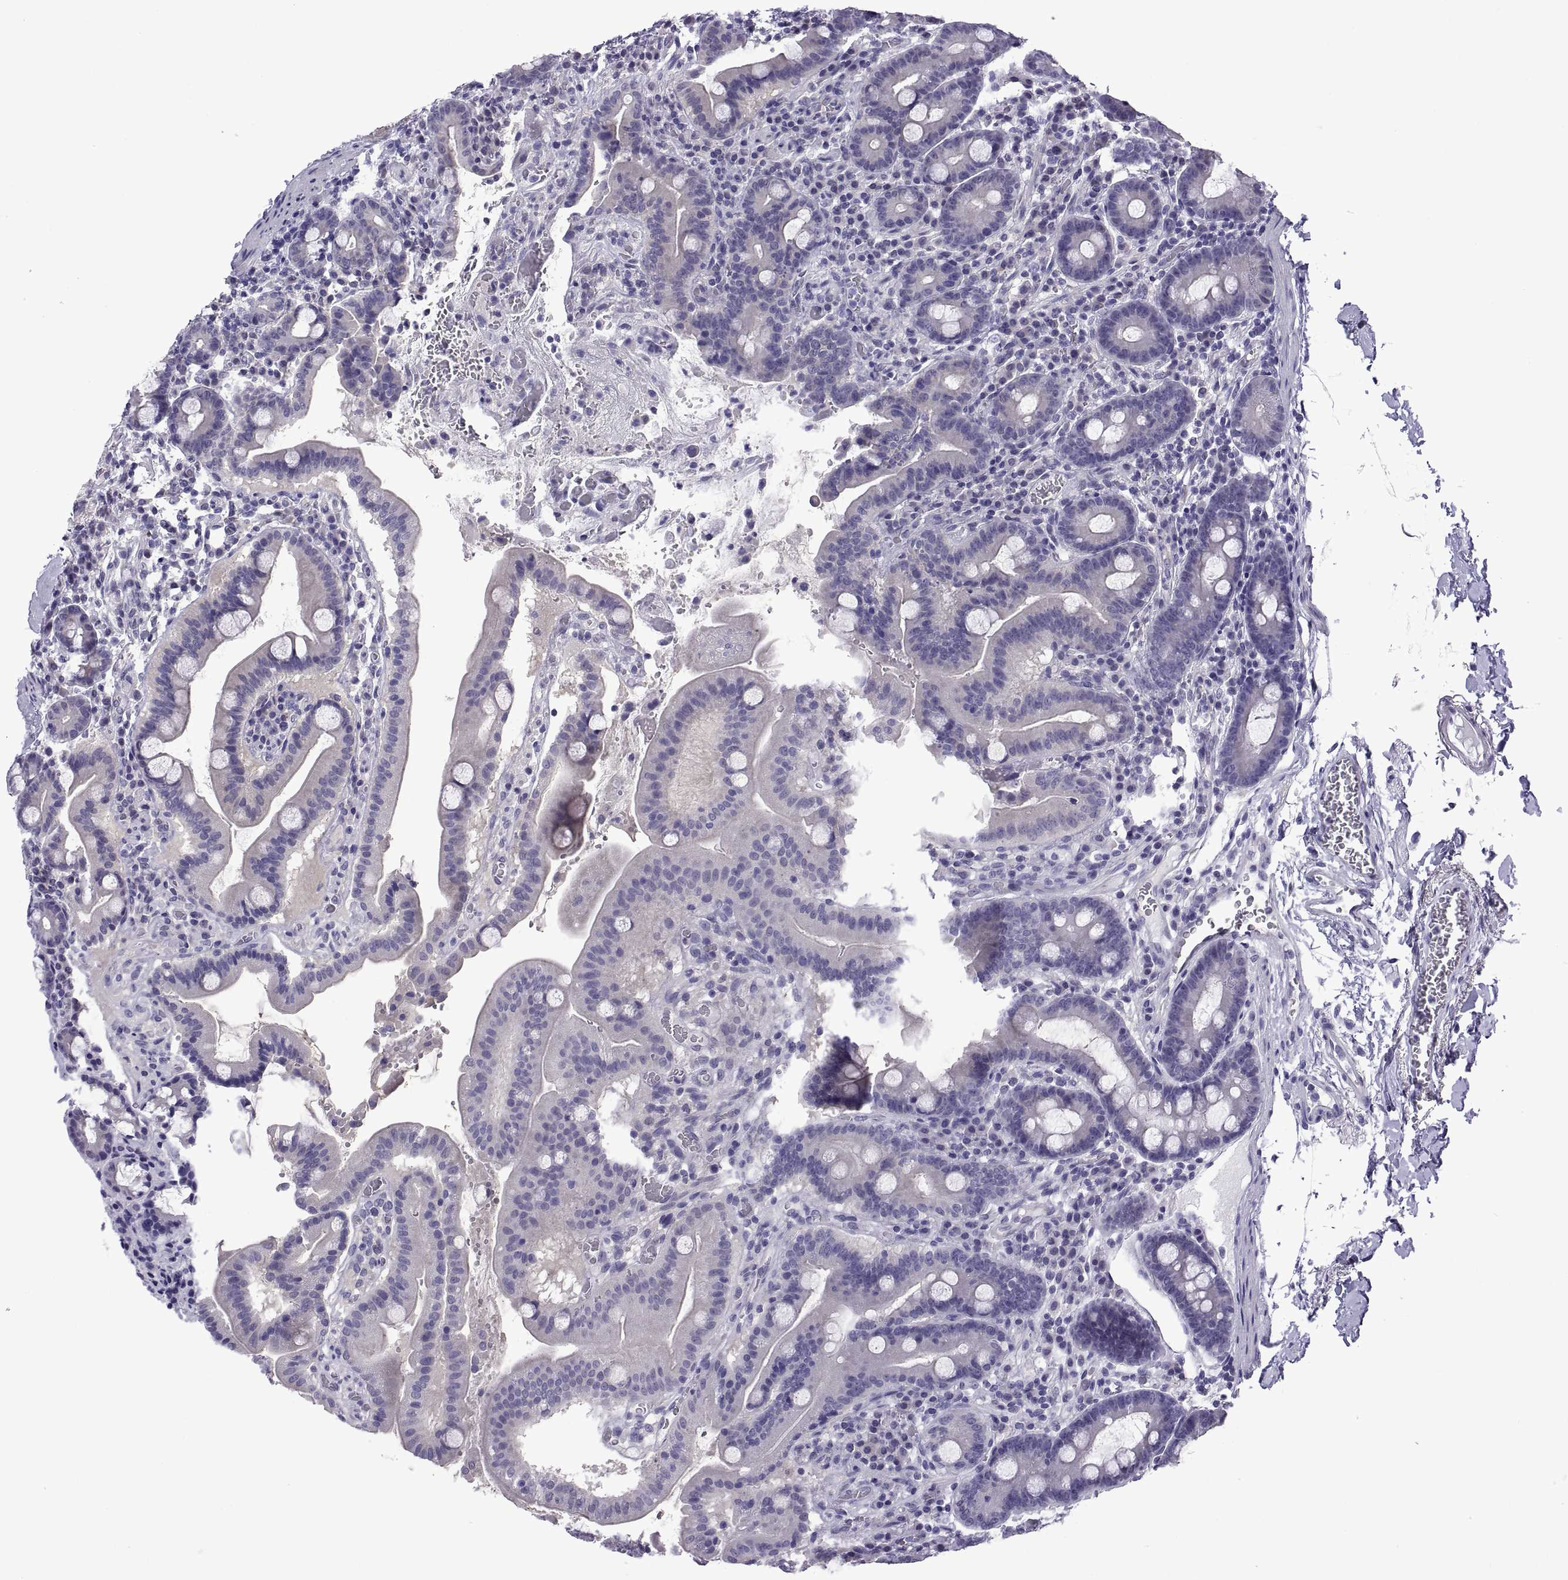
{"staining": {"intensity": "negative", "quantity": "none", "location": "none"}, "tissue": "duodenum", "cell_type": "Glandular cells", "image_type": "normal", "snomed": [{"axis": "morphology", "description": "Normal tissue, NOS"}, {"axis": "topography", "description": "Duodenum"}], "caption": "Glandular cells are negative for protein expression in benign human duodenum. (Immunohistochemistry, brightfield microscopy, high magnification).", "gene": "SPDYE10", "patient": {"sex": "male", "age": 59}}